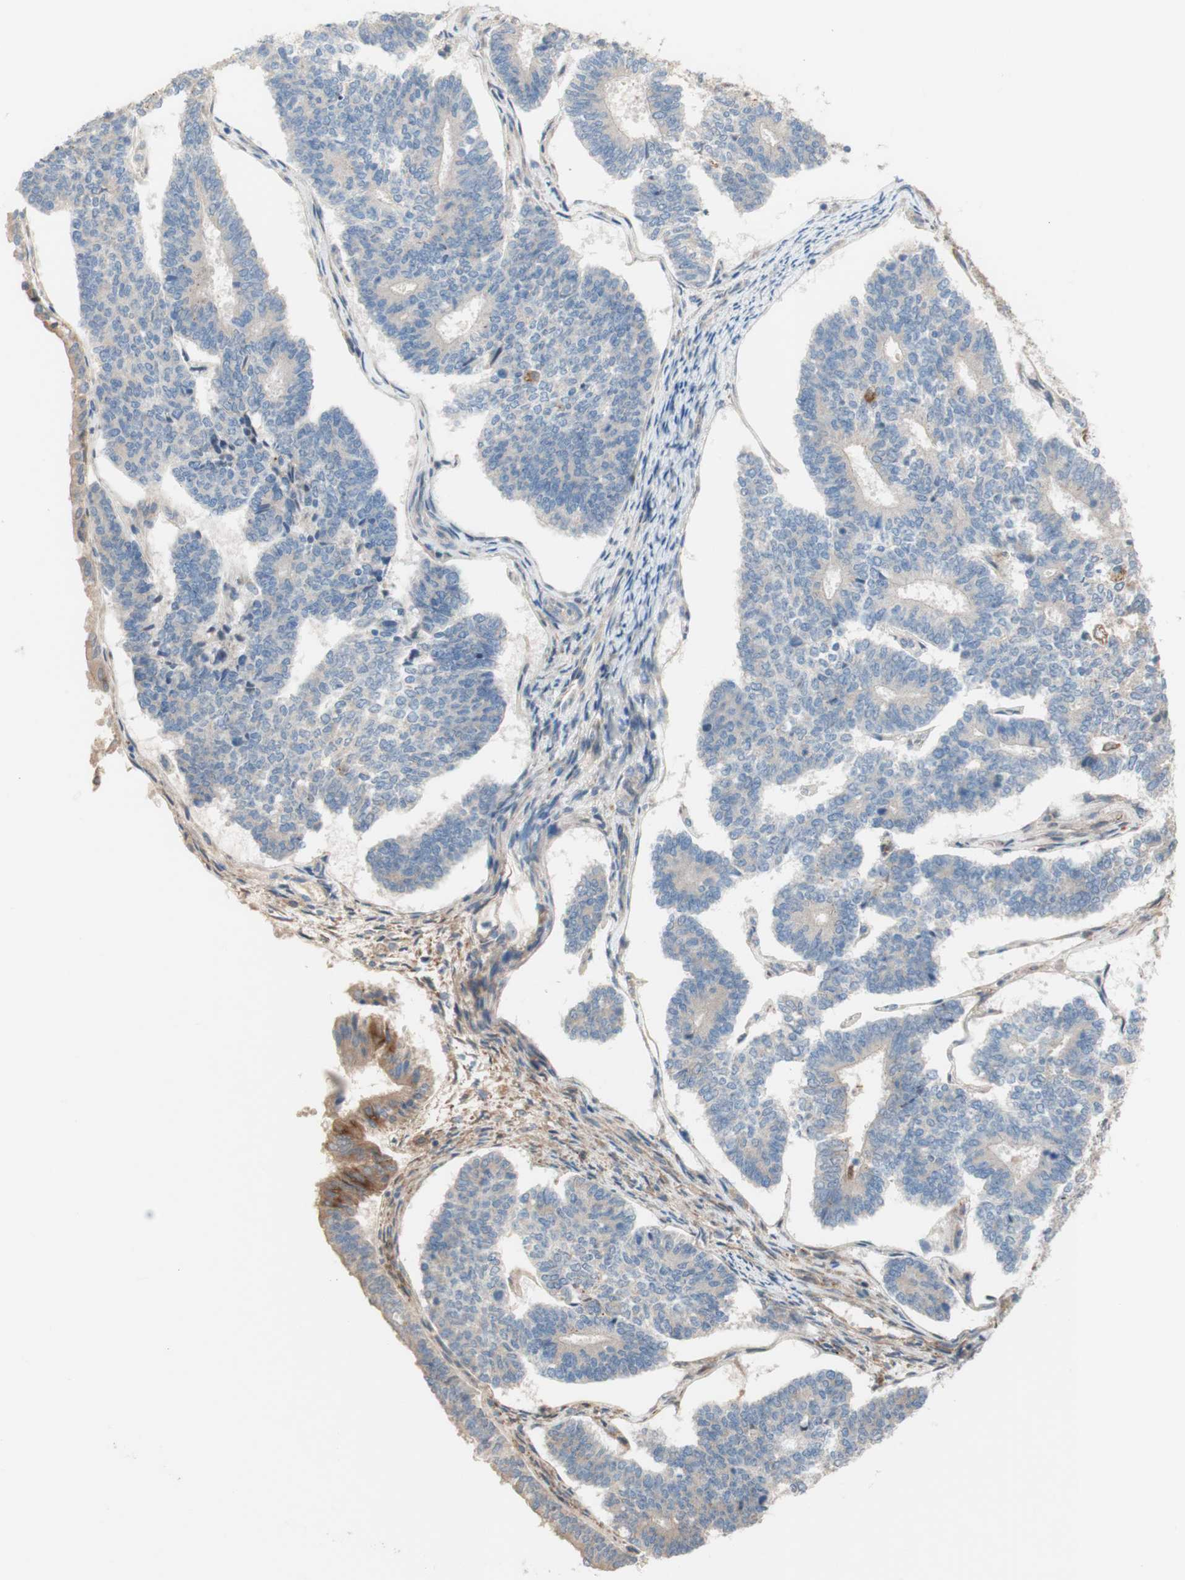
{"staining": {"intensity": "negative", "quantity": "none", "location": "none"}, "tissue": "endometrial cancer", "cell_type": "Tumor cells", "image_type": "cancer", "snomed": [{"axis": "morphology", "description": "Adenocarcinoma, NOS"}, {"axis": "topography", "description": "Endometrium"}], "caption": "Immunohistochemistry photomicrograph of neoplastic tissue: human endometrial adenocarcinoma stained with DAB (3,3'-diaminobenzidine) shows no significant protein expression in tumor cells.", "gene": "PTPN21", "patient": {"sex": "female", "age": 70}}